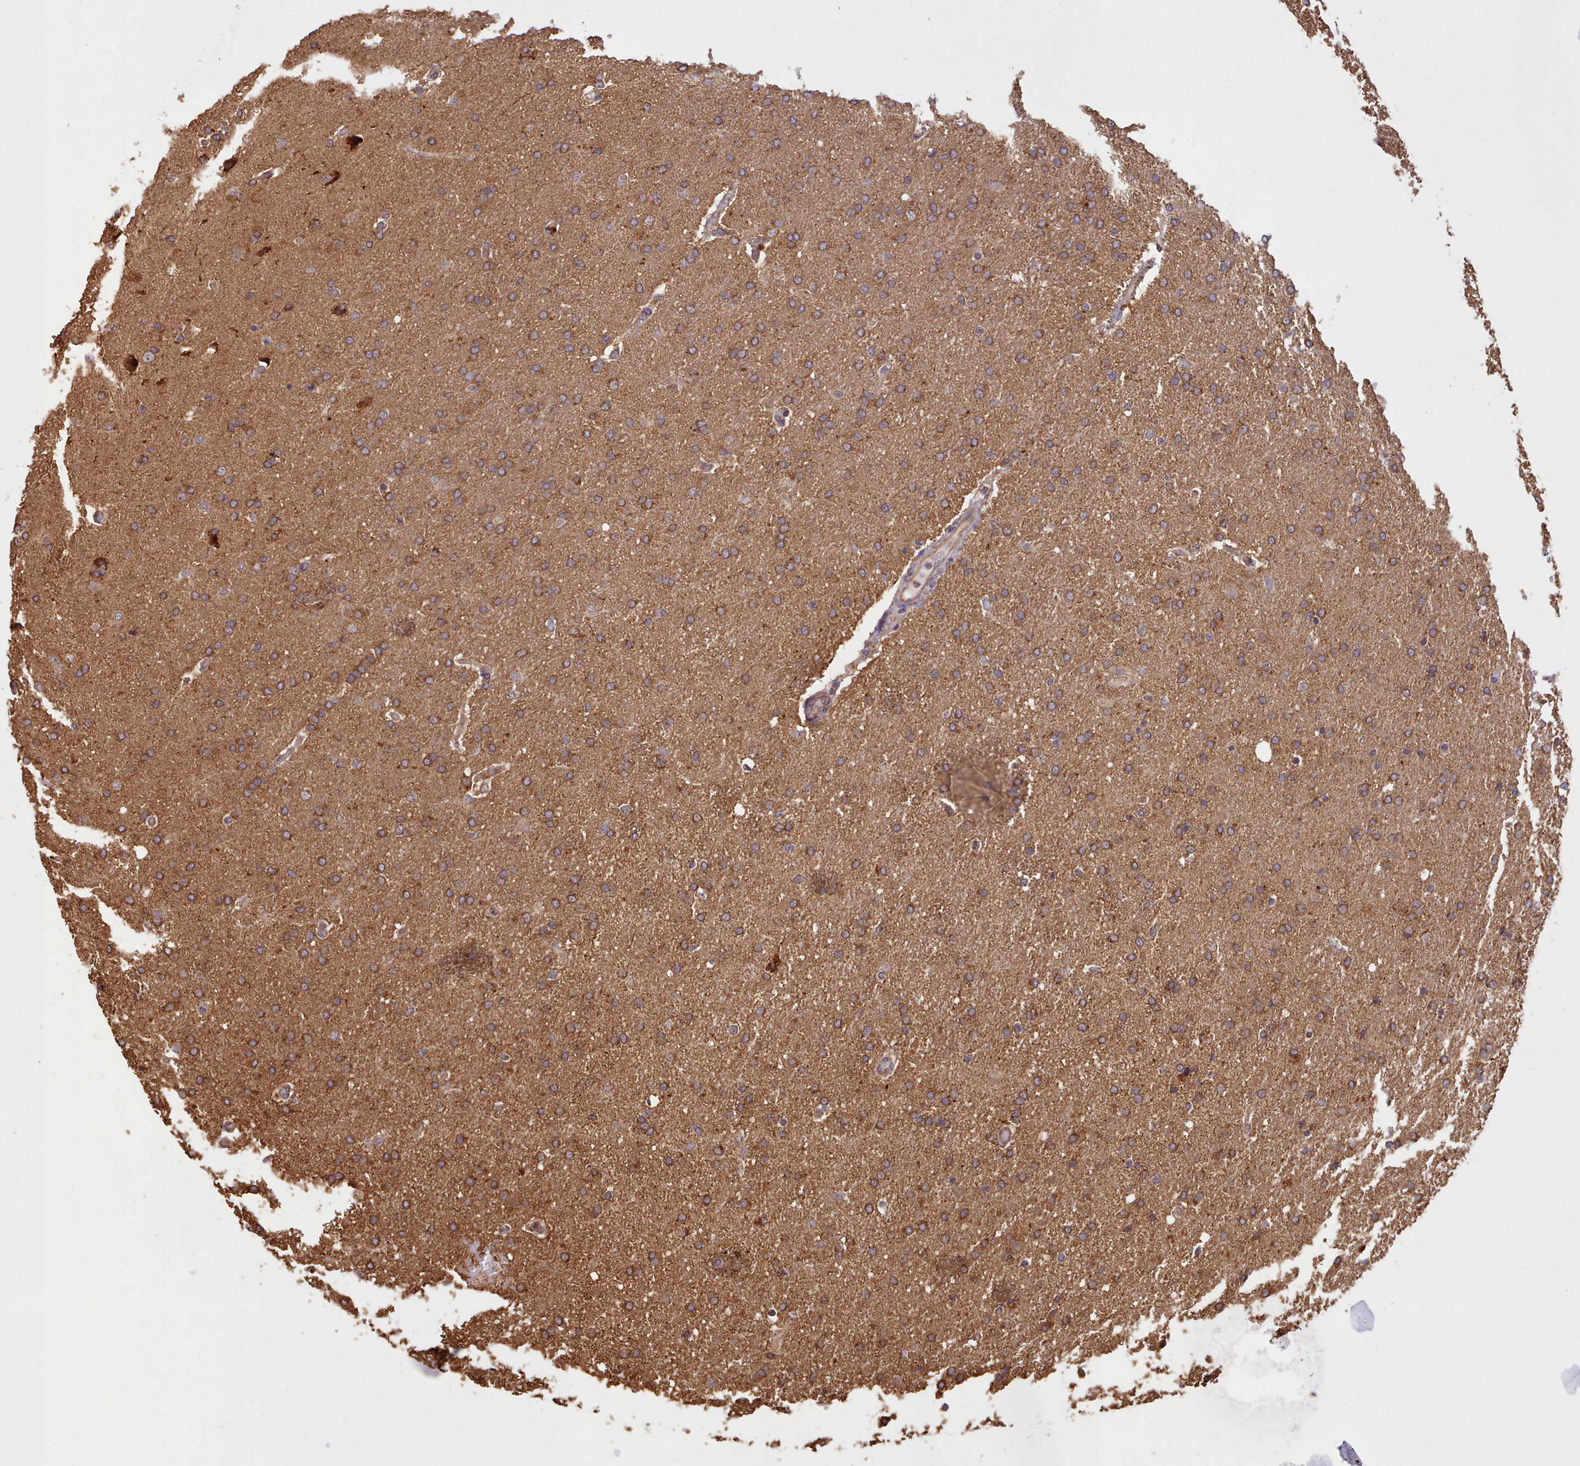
{"staining": {"intensity": "strong", "quantity": ">75%", "location": "cytoplasmic/membranous"}, "tissue": "glioma", "cell_type": "Tumor cells", "image_type": "cancer", "snomed": [{"axis": "morphology", "description": "Glioma, malignant, High grade"}, {"axis": "topography", "description": "Brain"}], "caption": "Immunohistochemical staining of glioma demonstrates strong cytoplasmic/membranous protein expression in about >75% of tumor cells.", "gene": "CRYBG1", "patient": {"sex": "male", "age": 72}}